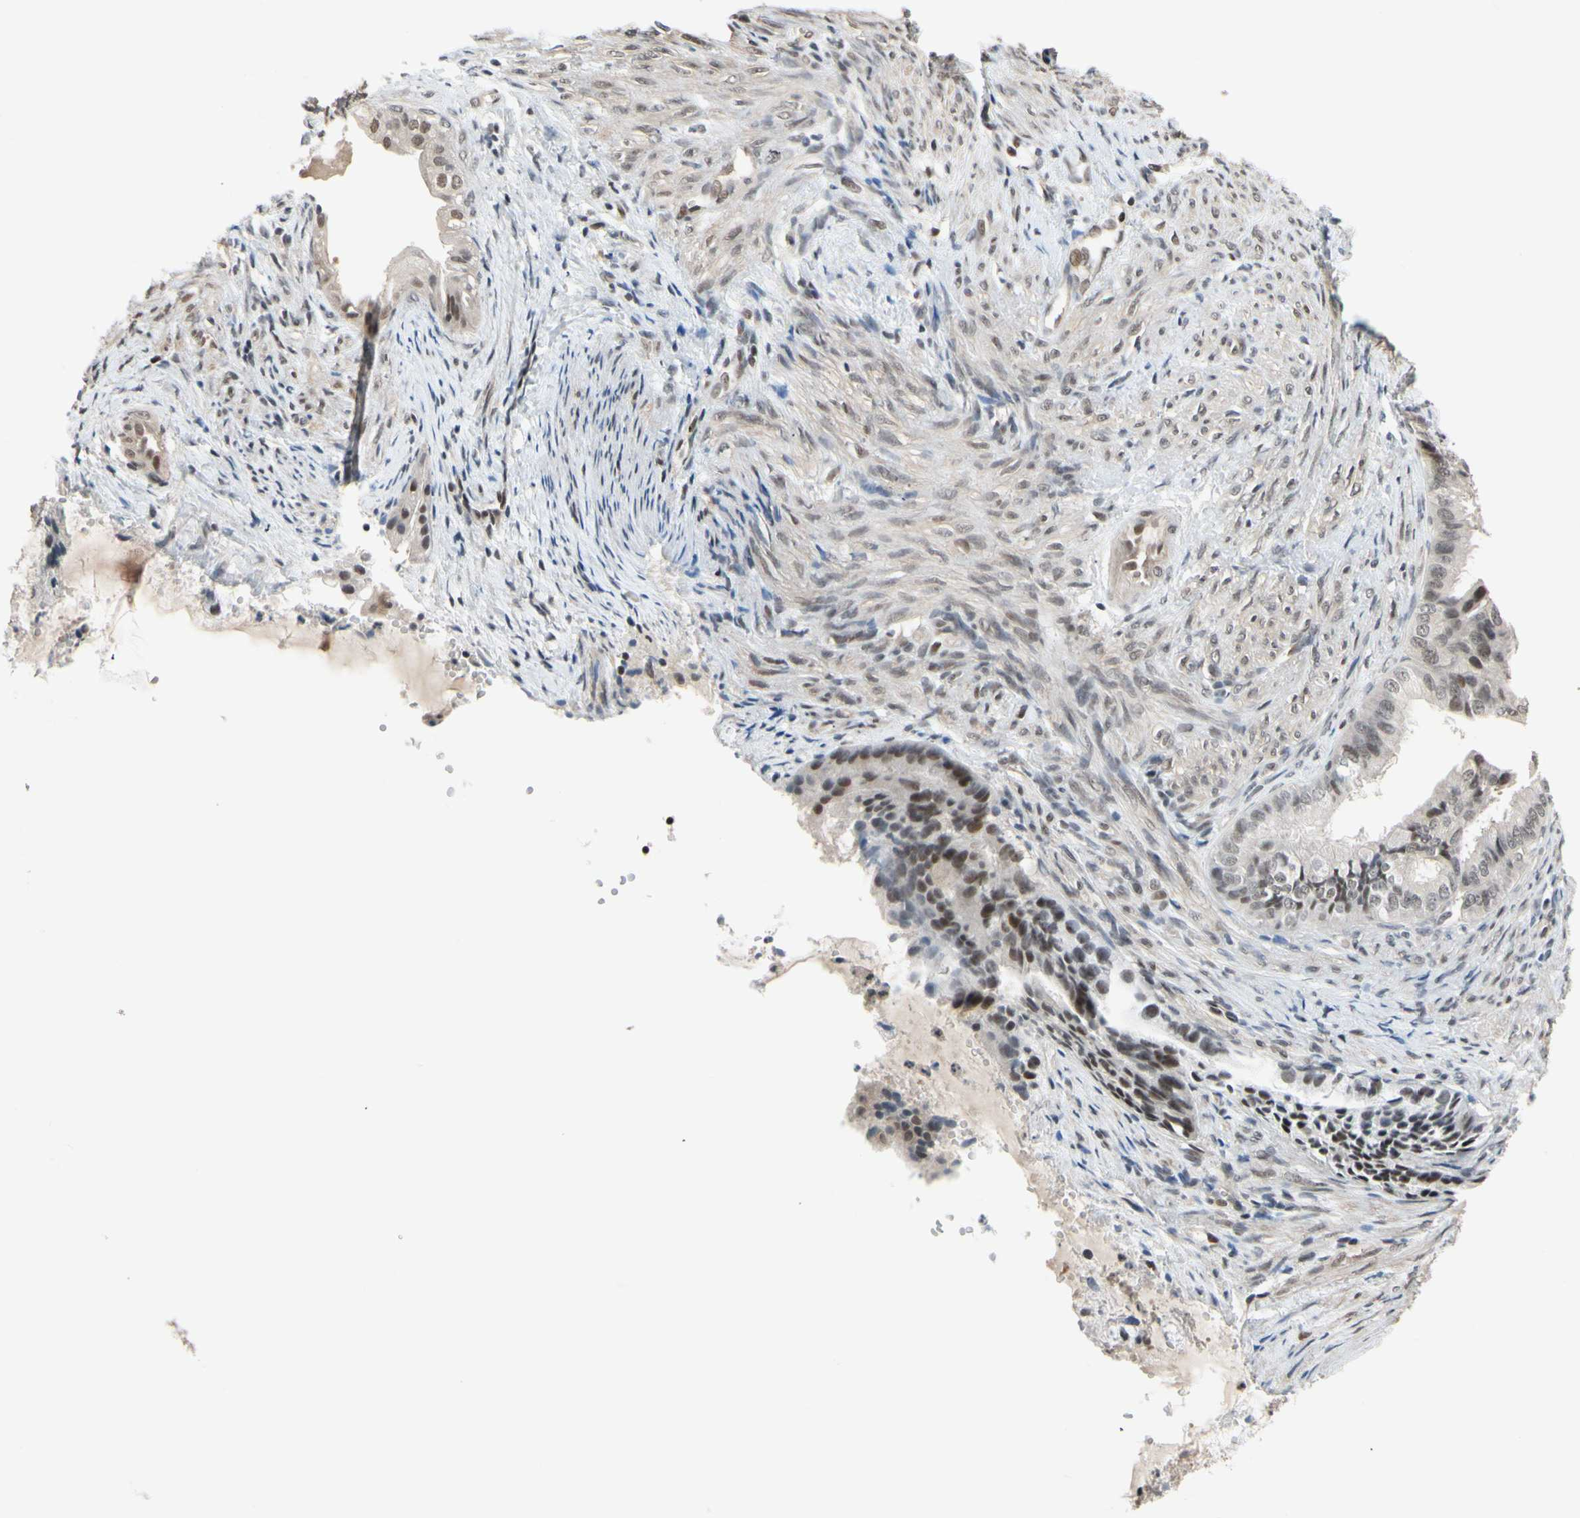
{"staining": {"intensity": "moderate", "quantity": "<25%", "location": "nuclear"}, "tissue": "endometrial cancer", "cell_type": "Tumor cells", "image_type": "cancer", "snomed": [{"axis": "morphology", "description": "Adenocarcinoma, NOS"}, {"axis": "topography", "description": "Endometrium"}], "caption": "An IHC micrograph of neoplastic tissue is shown. Protein staining in brown labels moderate nuclear positivity in endometrial cancer (adenocarcinoma) within tumor cells.", "gene": "TAF4", "patient": {"sex": "female", "age": 86}}